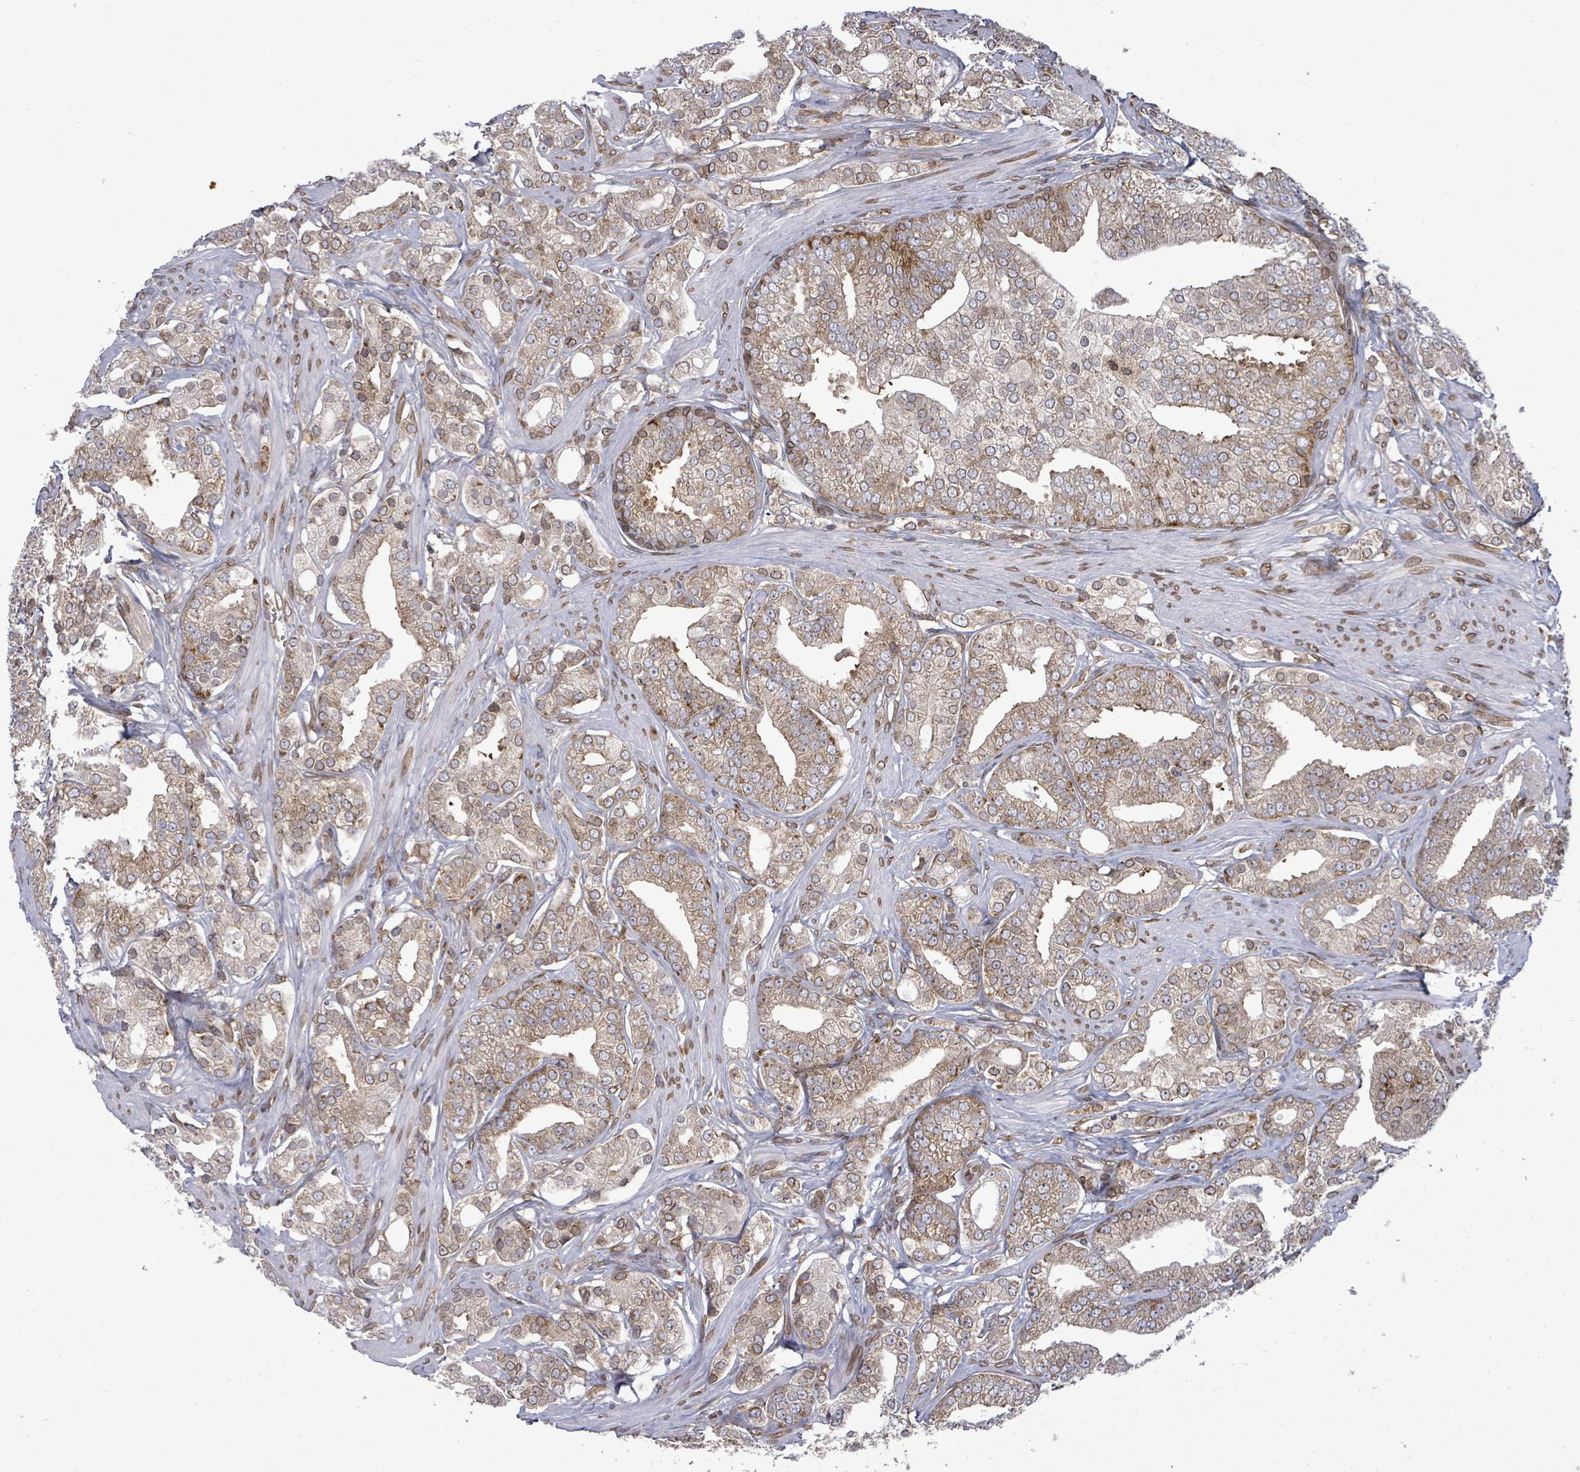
{"staining": {"intensity": "moderate", "quantity": ">75%", "location": "cytoplasmic/membranous,nuclear"}, "tissue": "prostate cancer", "cell_type": "Tumor cells", "image_type": "cancer", "snomed": [{"axis": "morphology", "description": "Adenocarcinoma, High grade"}, {"axis": "topography", "description": "Prostate"}], "caption": "Immunohistochemical staining of human prostate cancer demonstrates moderate cytoplasmic/membranous and nuclear protein staining in about >75% of tumor cells. The staining was performed using DAB, with brown indicating positive protein expression. Nuclei are stained blue with hematoxylin.", "gene": "ARFGAP1", "patient": {"sex": "male", "age": 50}}